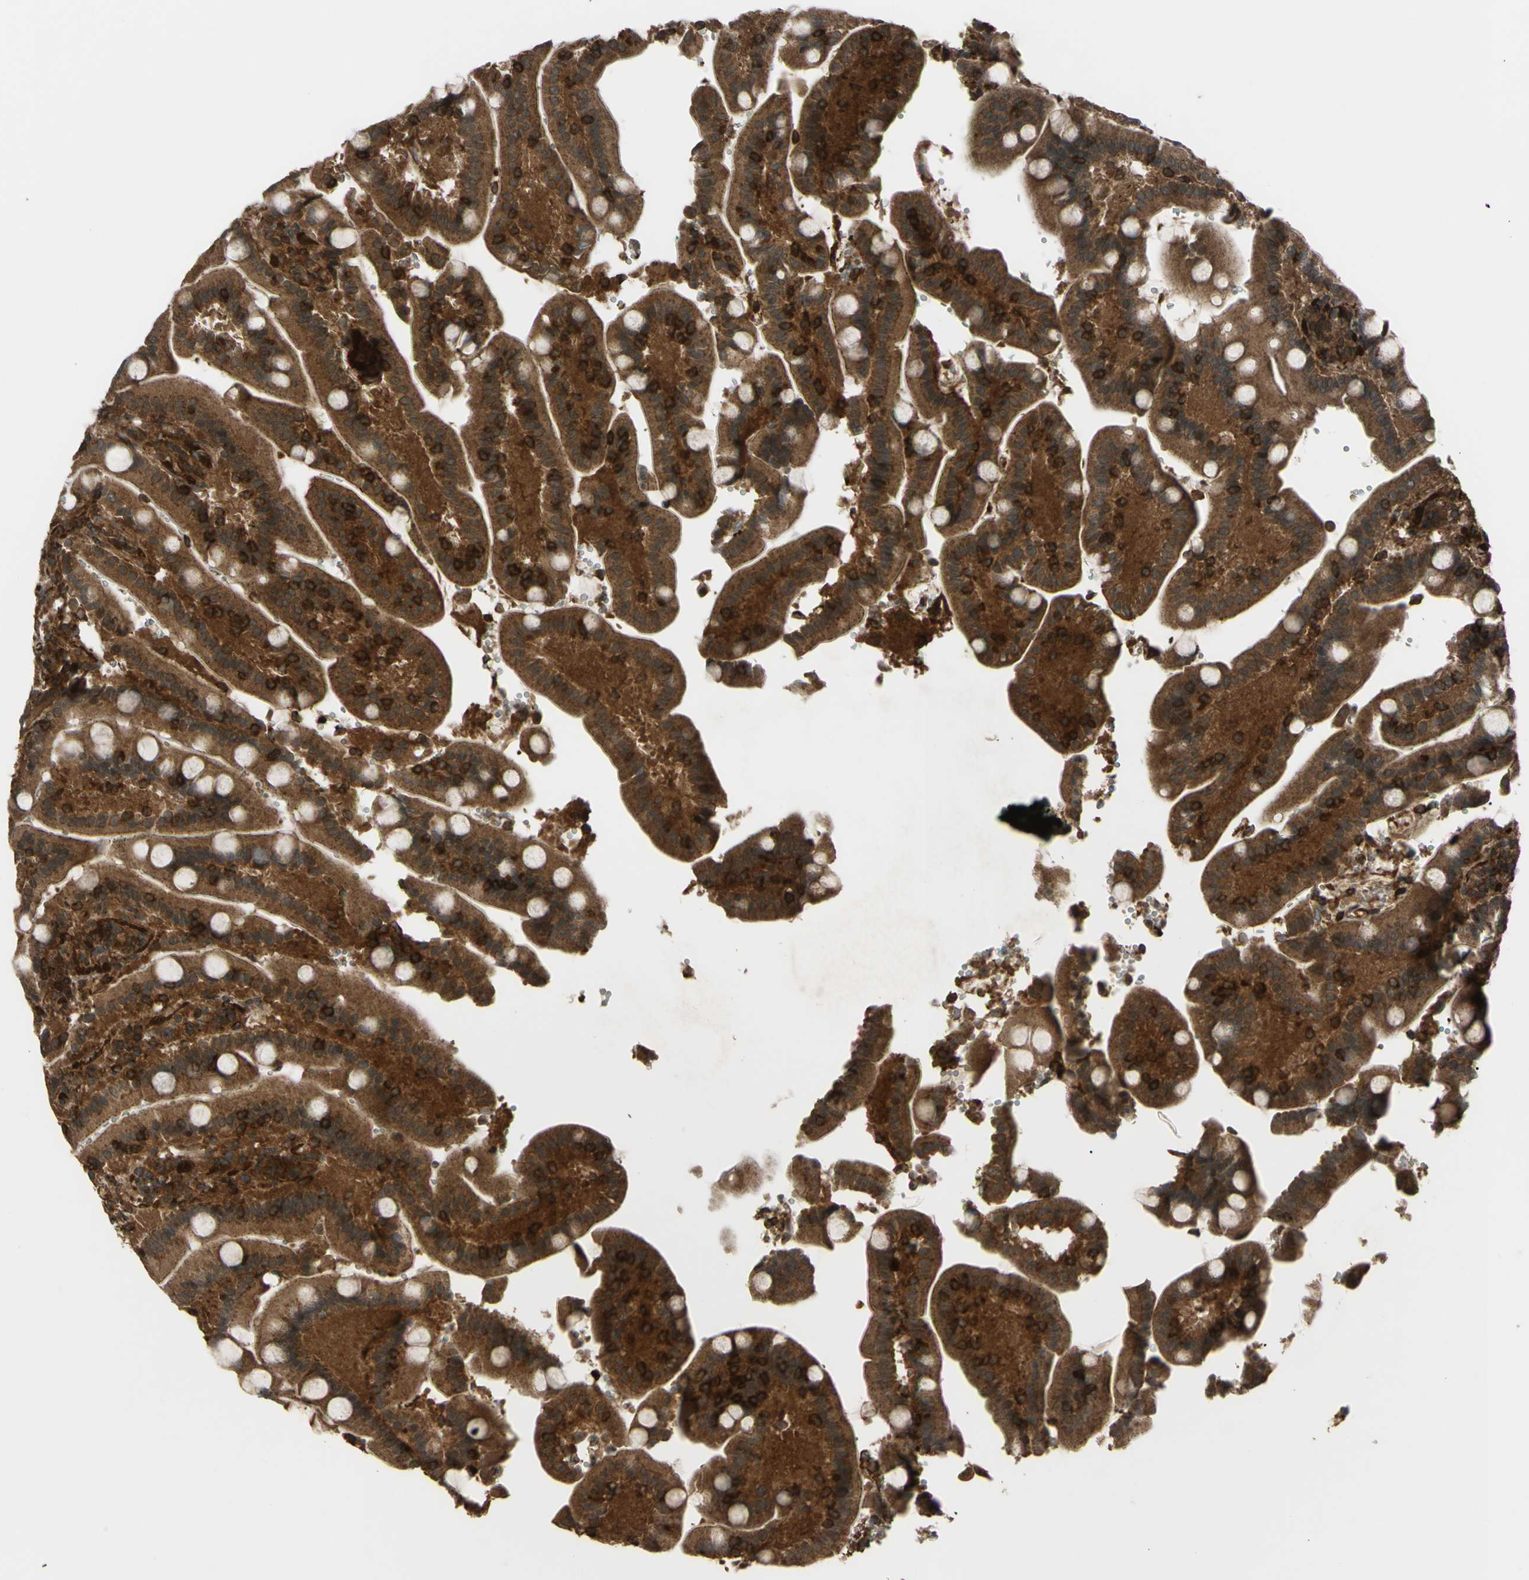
{"staining": {"intensity": "moderate", "quantity": ">75%", "location": "cytoplasmic/membranous,nuclear"}, "tissue": "duodenum", "cell_type": "Glandular cells", "image_type": "normal", "snomed": [{"axis": "morphology", "description": "Normal tissue, NOS"}, {"axis": "topography", "description": "Small intestine, NOS"}], "caption": "Duodenum stained for a protein (brown) shows moderate cytoplasmic/membranous,nuclear positive staining in about >75% of glandular cells.", "gene": "FLII", "patient": {"sex": "female", "age": 71}}